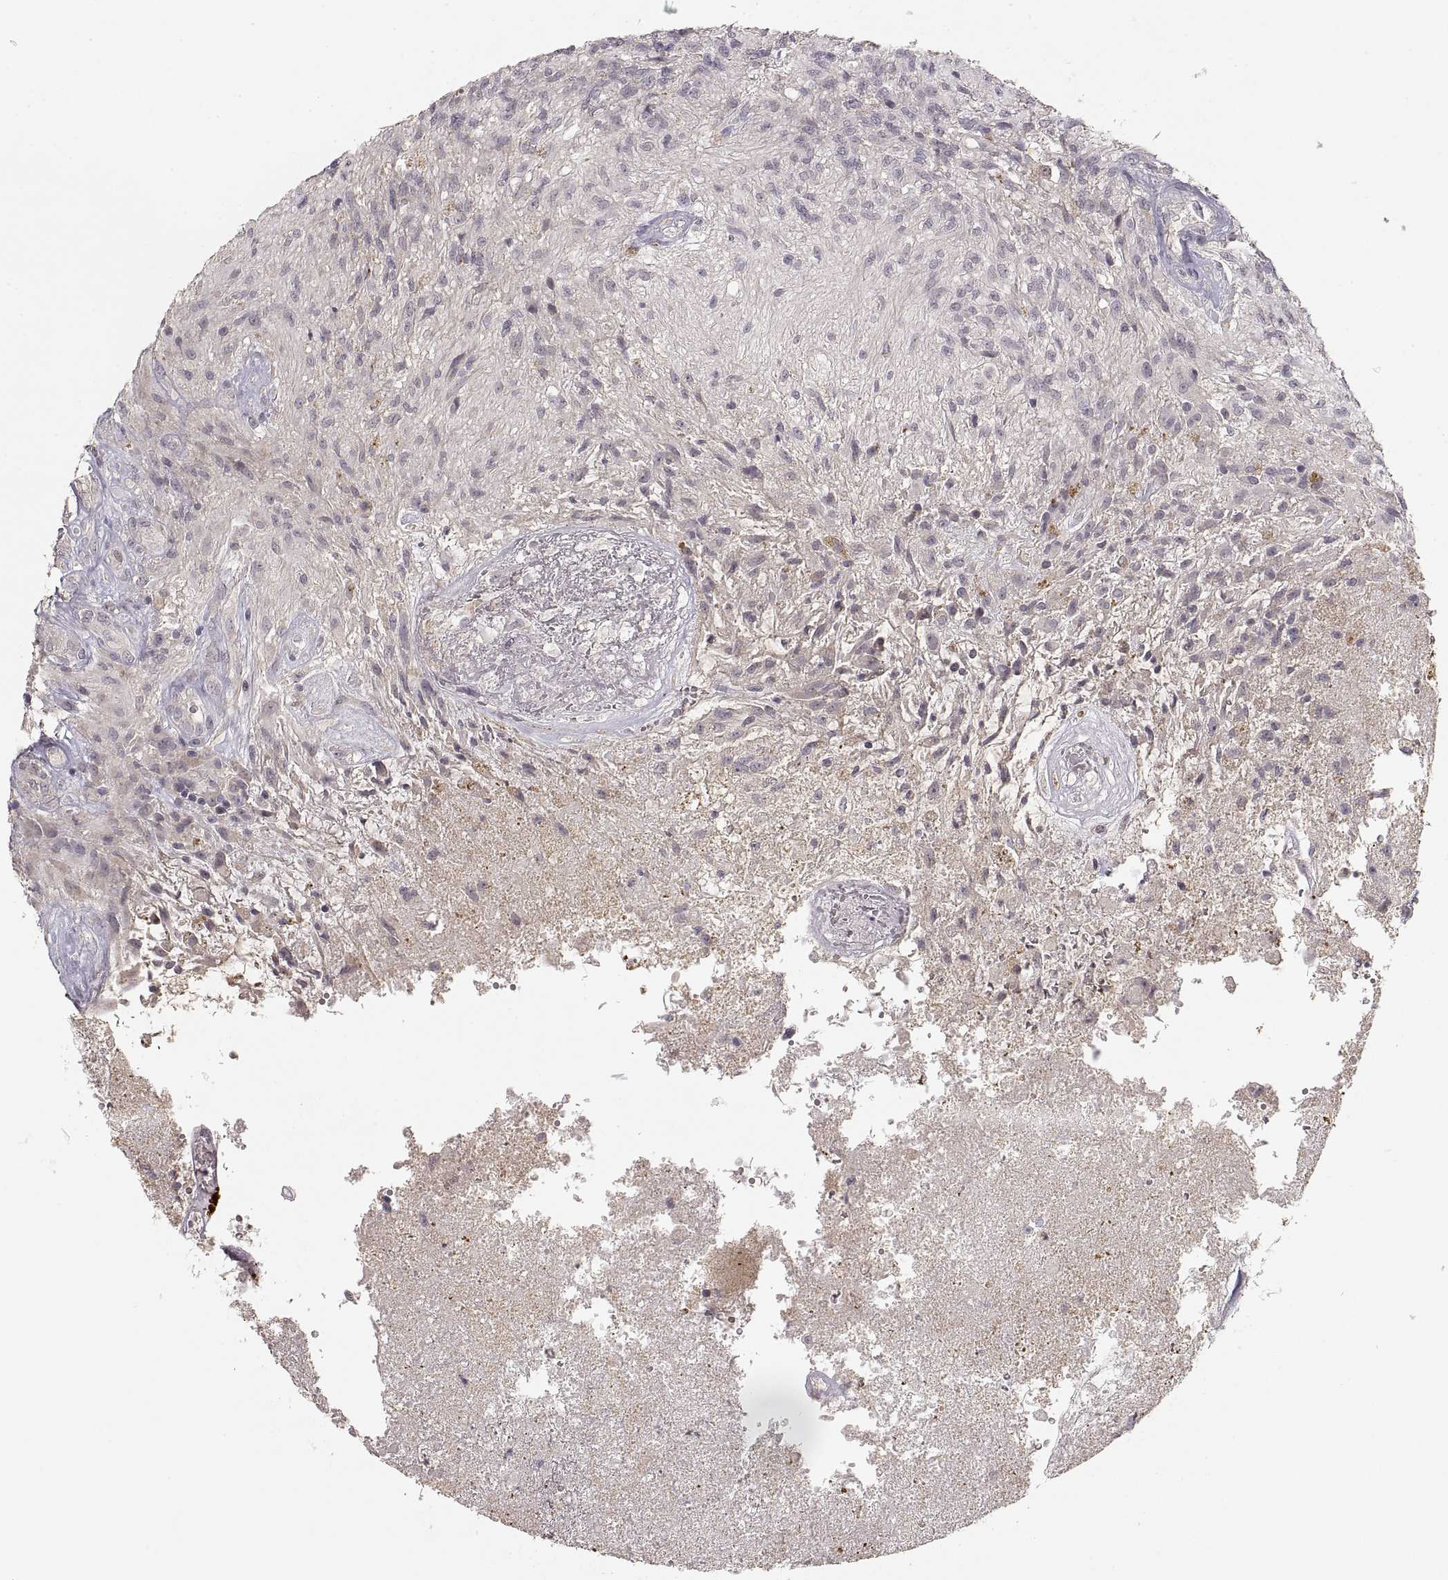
{"staining": {"intensity": "negative", "quantity": "none", "location": "none"}, "tissue": "glioma", "cell_type": "Tumor cells", "image_type": "cancer", "snomed": [{"axis": "morphology", "description": "Glioma, malignant, High grade"}, {"axis": "topography", "description": "Brain"}], "caption": "IHC of human malignant glioma (high-grade) demonstrates no staining in tumor cells.", "gene": "LAMC2", "patient": {"sex": "male", "age": 56}}